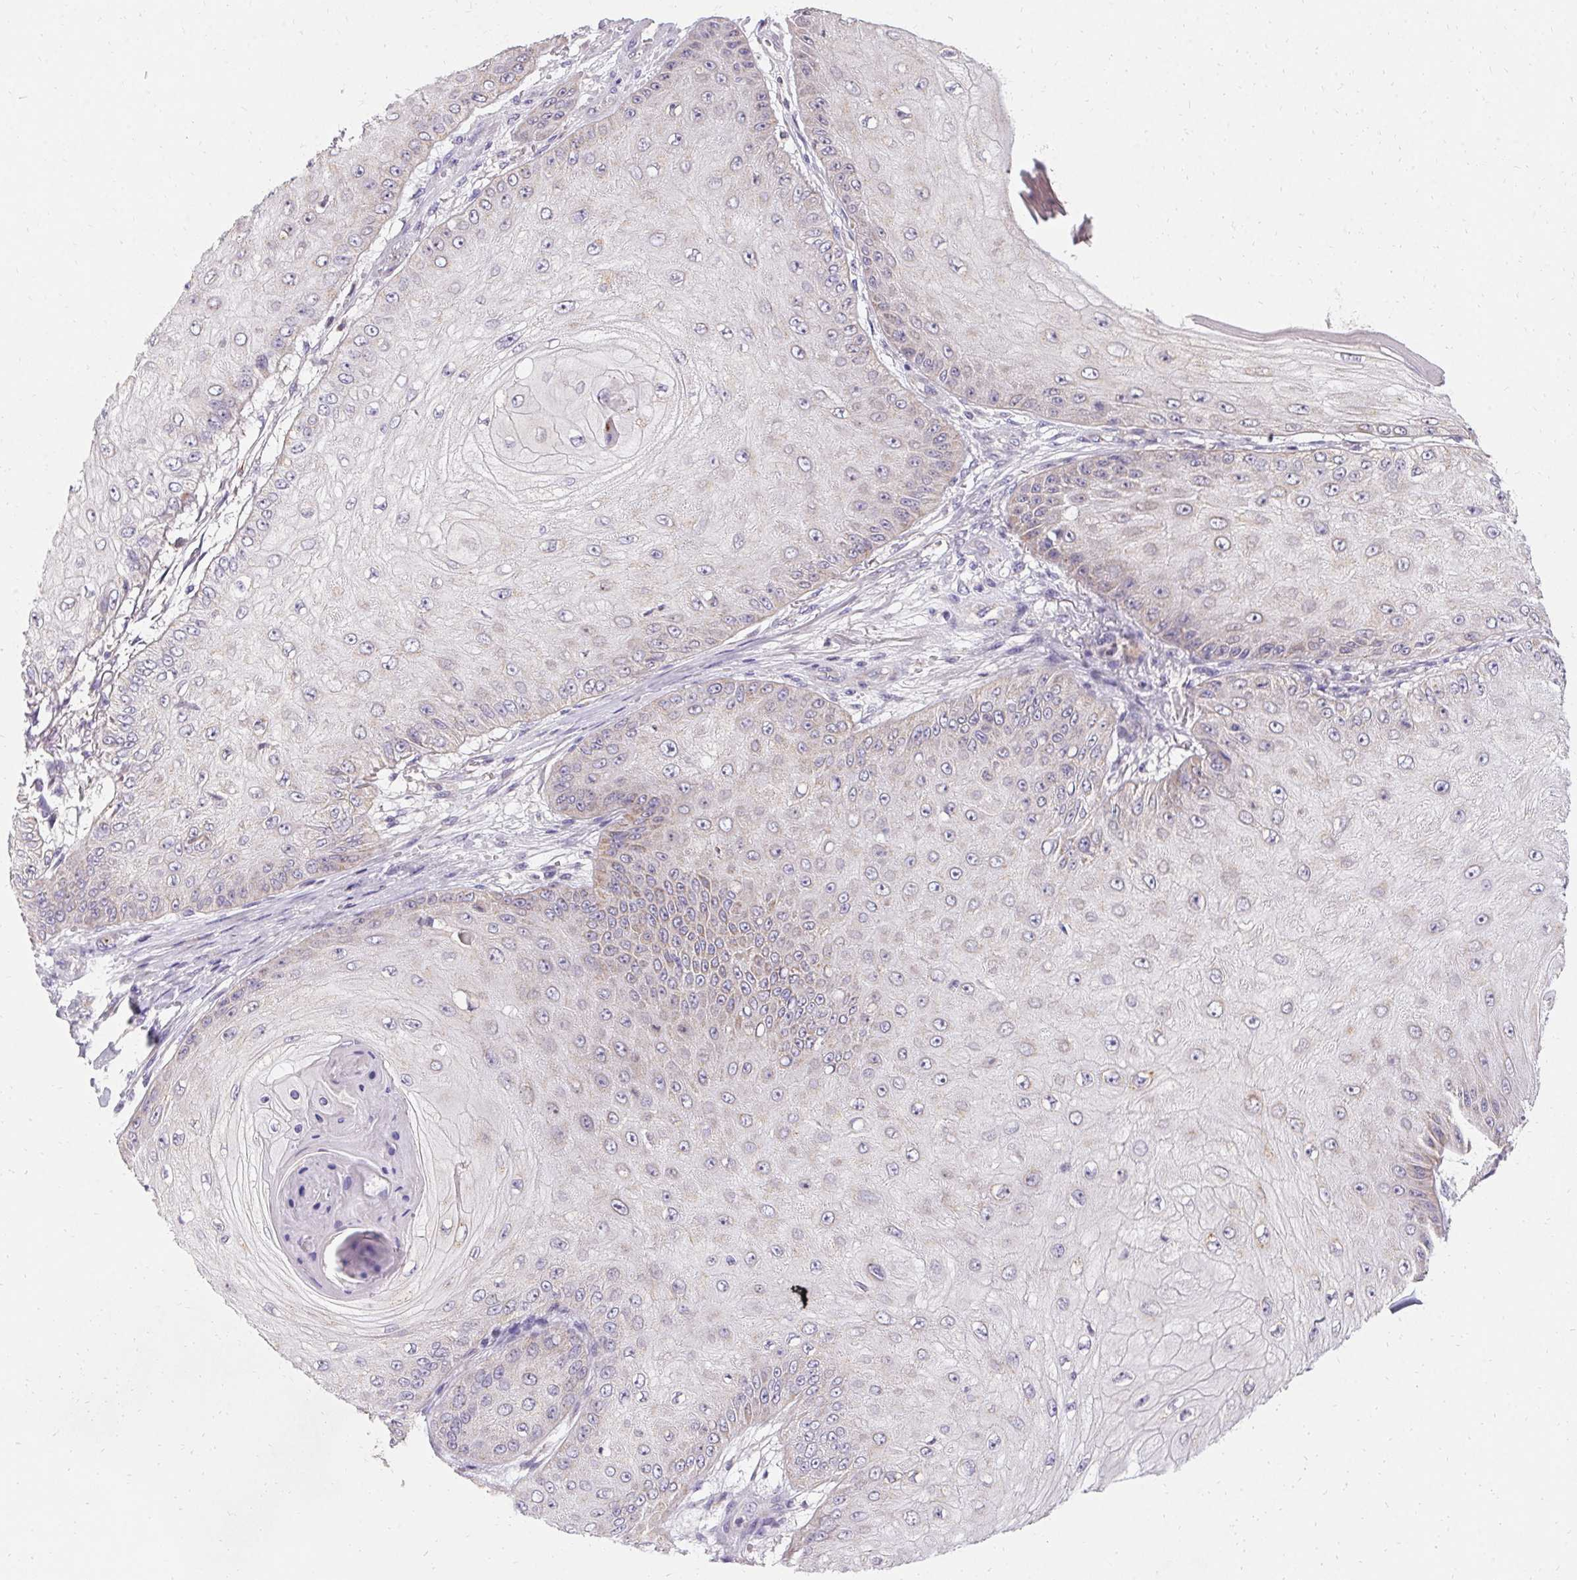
{"staining": {"intensity": "negative", "quantity": "none", "location": "none"}, "tissue": "skin cancer", "cell_type": "Tumor cells", "image_type": "cancer", "snomed": [{"axis": "morphology", "description": "Squamous cell carcinoma, NOS"}, {"axis": "topography", "description": "Skin"}], "caption": "High power microscopy histopathology image of an immunohistochemistry (IHC) image of skin cancer, revealing no significant positivity in tumor cells.", "gene": "TRIP13", "patient": {"sex": "male", "age": 70}}